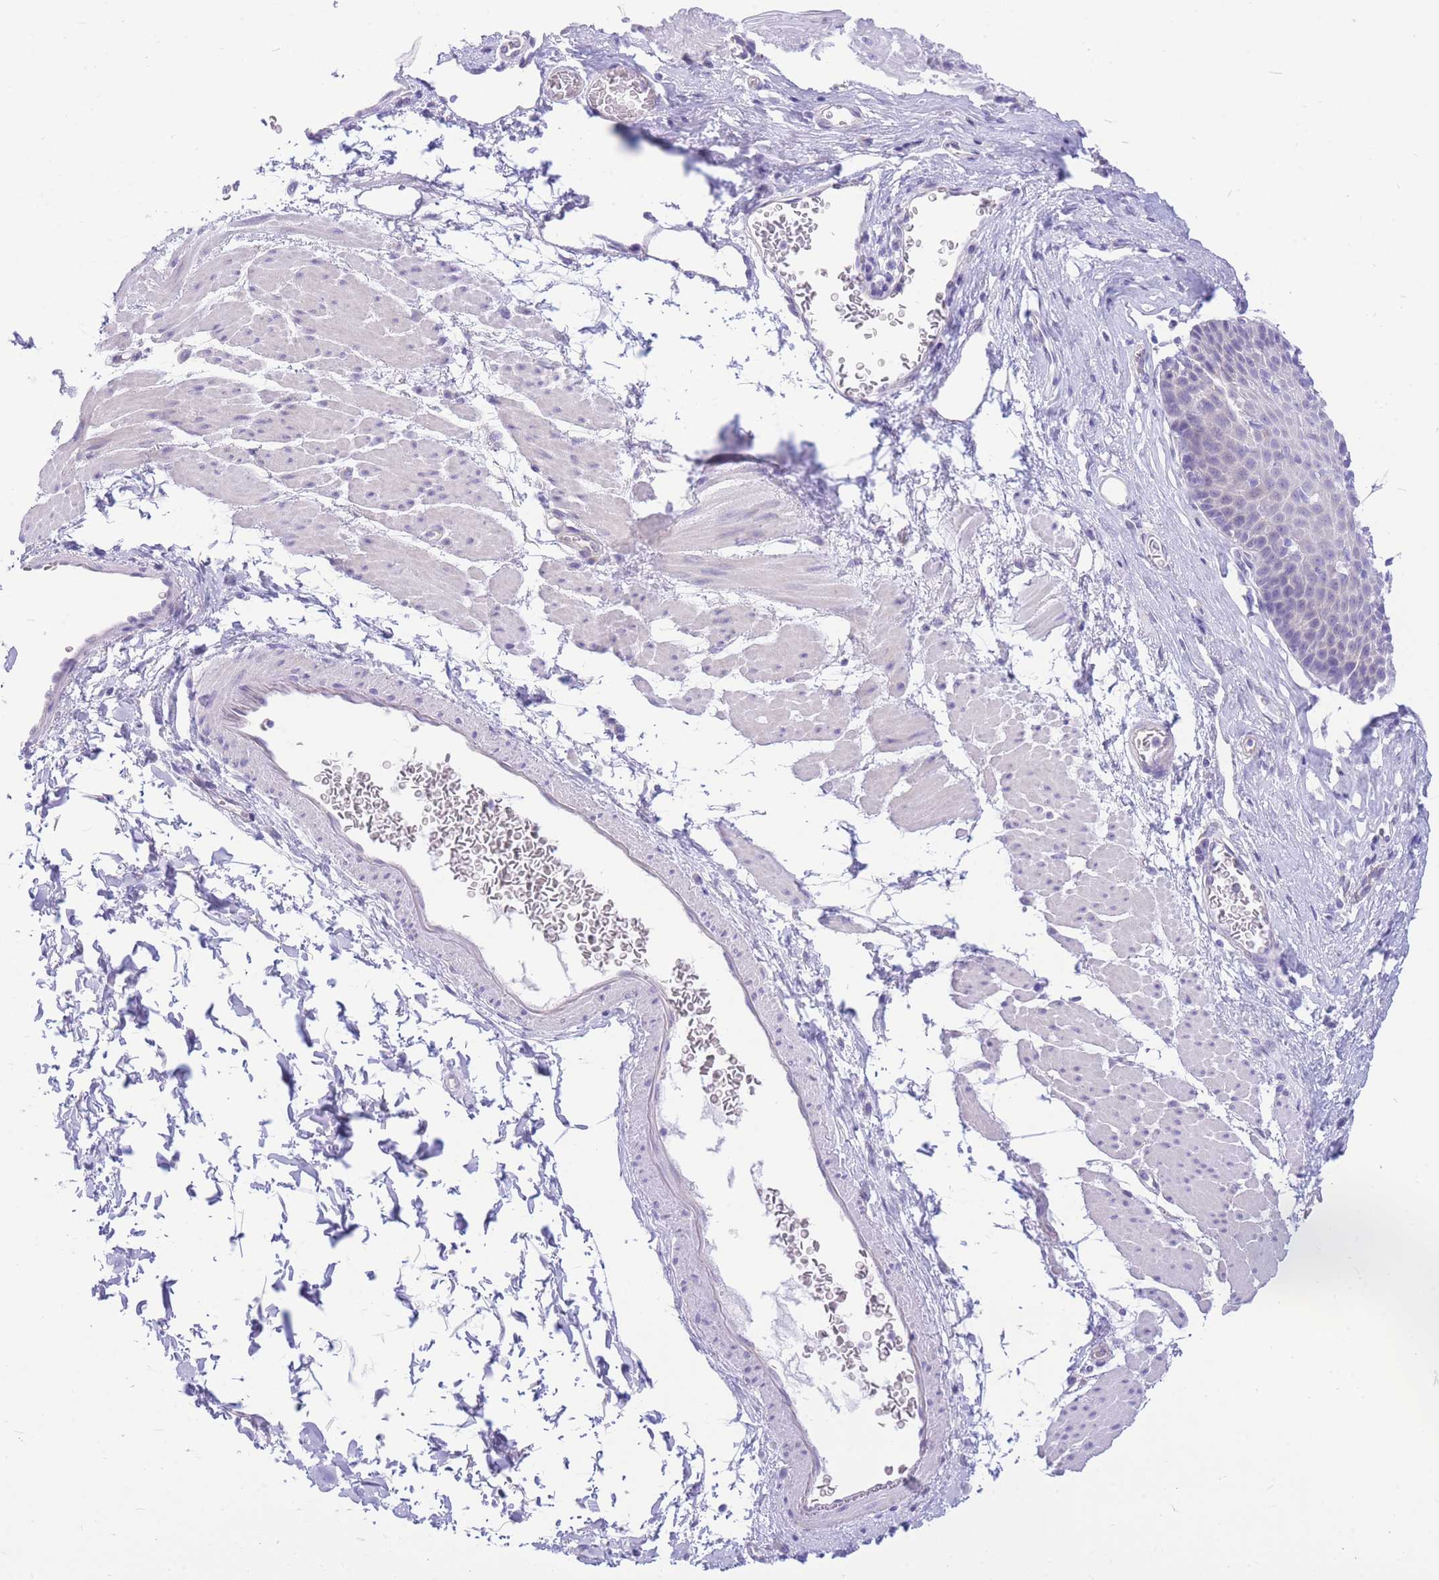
{"staining": {"intensity": "negative", "quantity": "none", "location": "none"}, "tissue": "esophagus", "cell_type": "Squamous epithelial cells", "image_type": "normal", "snomed": [{"axis": "morphology", "description": "Normal tissue, NOS"}, {"axis": "topography", "description": "Esophagus"}], "caption": "An image of esophagus stained for a protein reveals no brown staining in squamous epithelial cells.", "gene": "ZNF311", "patient": {"sex": "female", "age": 66}}